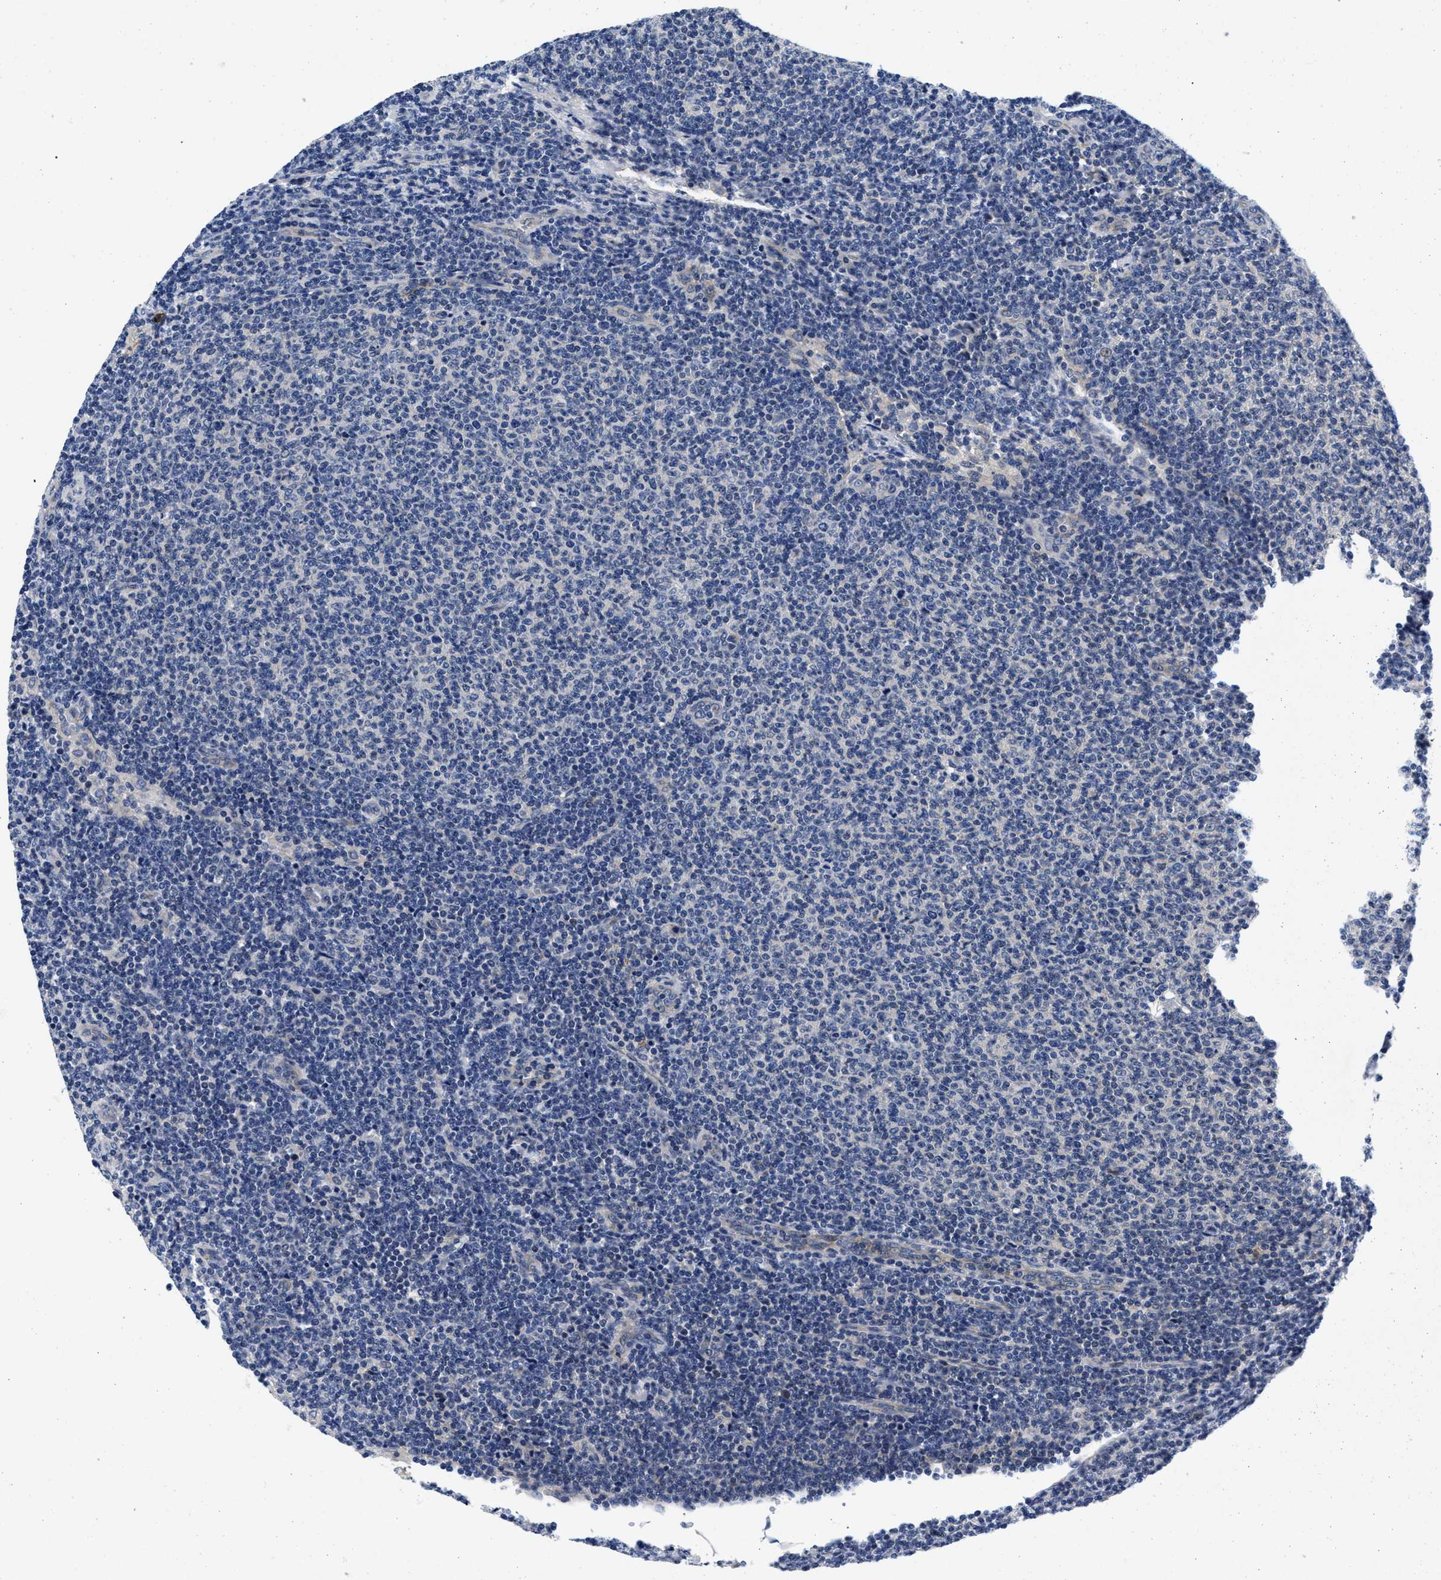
{"staining": {"intensity": "negative", "quantity": "none", "location": "none"}, "tissue": "lymphoma", "cell_type": "Tumor cells", "image_type": "cancer", "snomed": [{"axis": "morphology", "description": "Malignant lymphoma, non-Hodgkin's type, Low grade"}, {"axis": "topography", "description": "Lymph node"}], "caption": "IHC image of human low-grade malignant lymphoma, non-Hodgkin's type stained for a protein (brown), which reveals no staining in tumor cells.", "gene": "LAD1", "patient": {"sex": "male", "age": 66}}